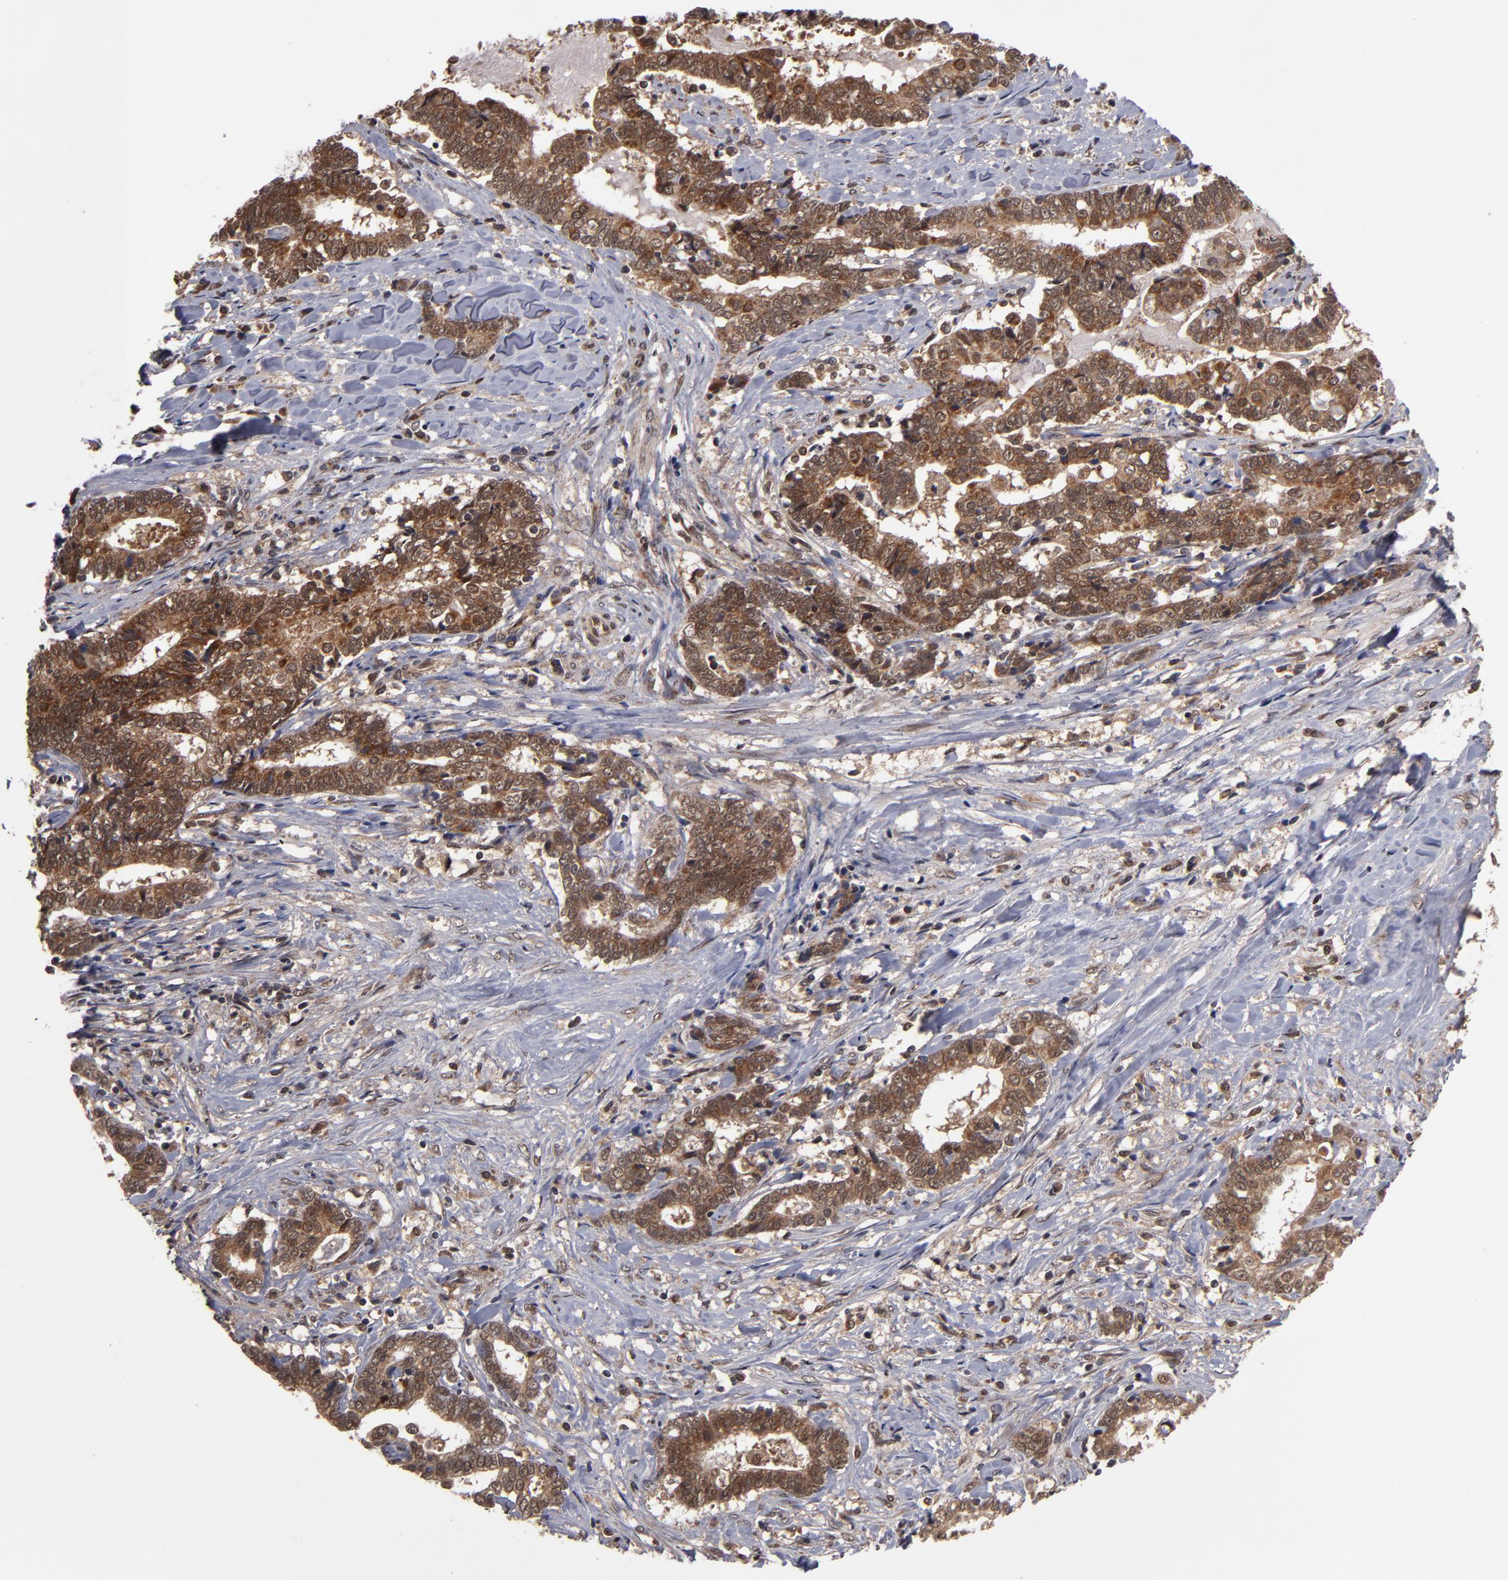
{"staining": {"intensity": "strong", "quantity": ">75%", "location": "cytoplasmic/membranous"}, "tissue": "liver cancer", "cell_type": "Tumor cells", "image_type": "cancer", "snomed": [{"axis": "morphology", "description": "Cholangiocarcinoma"}, {"axis": "topography", "description": "Liver"}], "caption": "Immunohistochemical staining of human liver cancer demonstrates strong cytoplasmic/membranous protein positivity in approximately >75% of tumor cells. Immunohistochemistry stains the protein in brown and the nuclei are stained blue.", "gene": "CUL5", "patient": {"sex": "male", "age": 57}}